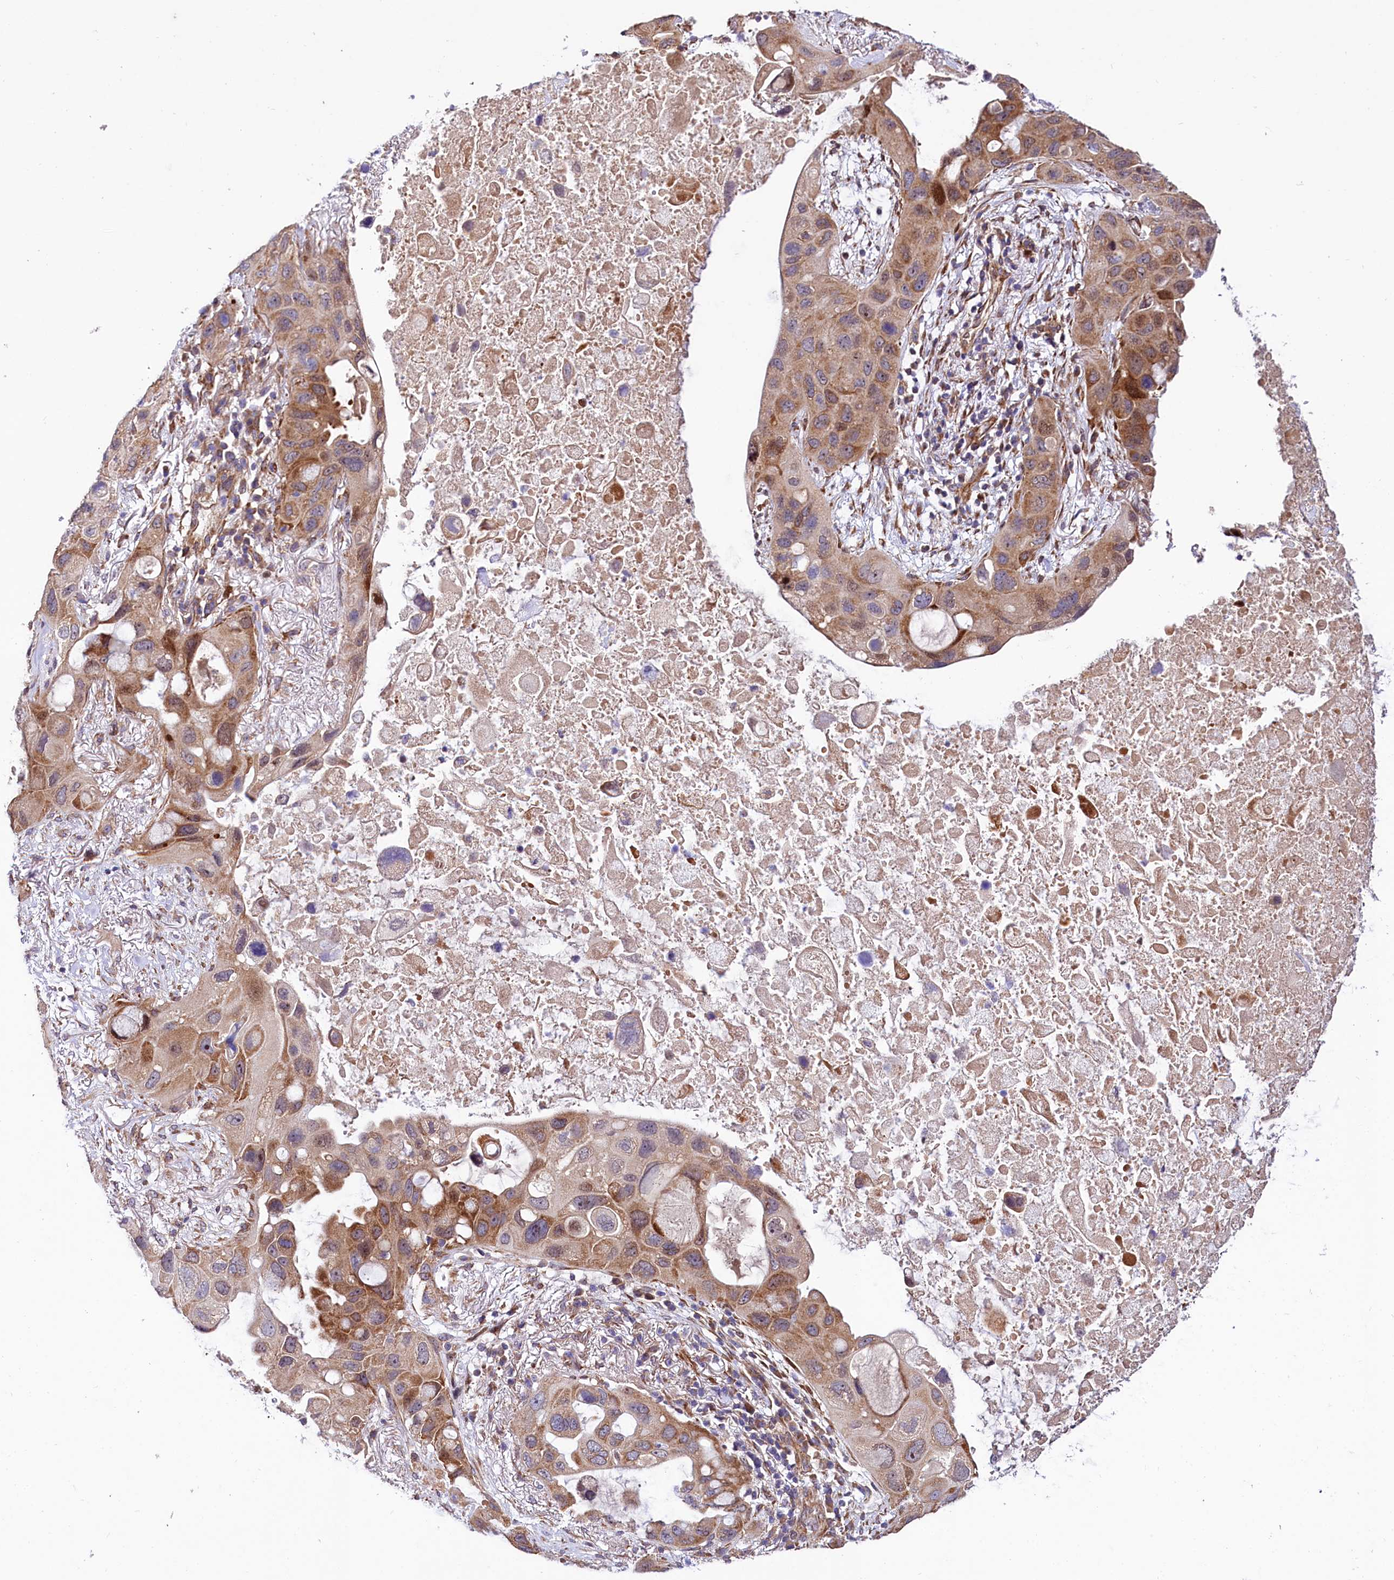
{"staining": {"intensity": "moderate", "quantity": ">75%", "location": "cytoplasmic/membranous,nuclear"}, "tissue": "lung cancer", "cell_type": "Tumor cells", "image_type": "cancer", "snomed": [{"axis": "morphology", "description": "Squamous cell carcinoma, NOS"}, {"axis": "topography", "description": "Lung"}], "caption": "Immunohistochemical staining of lung cancer (squamous cell carcinoma) displays medium levels of moderate cytoplasmic/membranous and nuclear expression in about >75% of tumor cells. Immunohistochemistry (ihc) stains the protein in brown and the nuclei are stained blue.", "gene": "PDZRN3", "patient": {"sex": "female", "age": 73}}